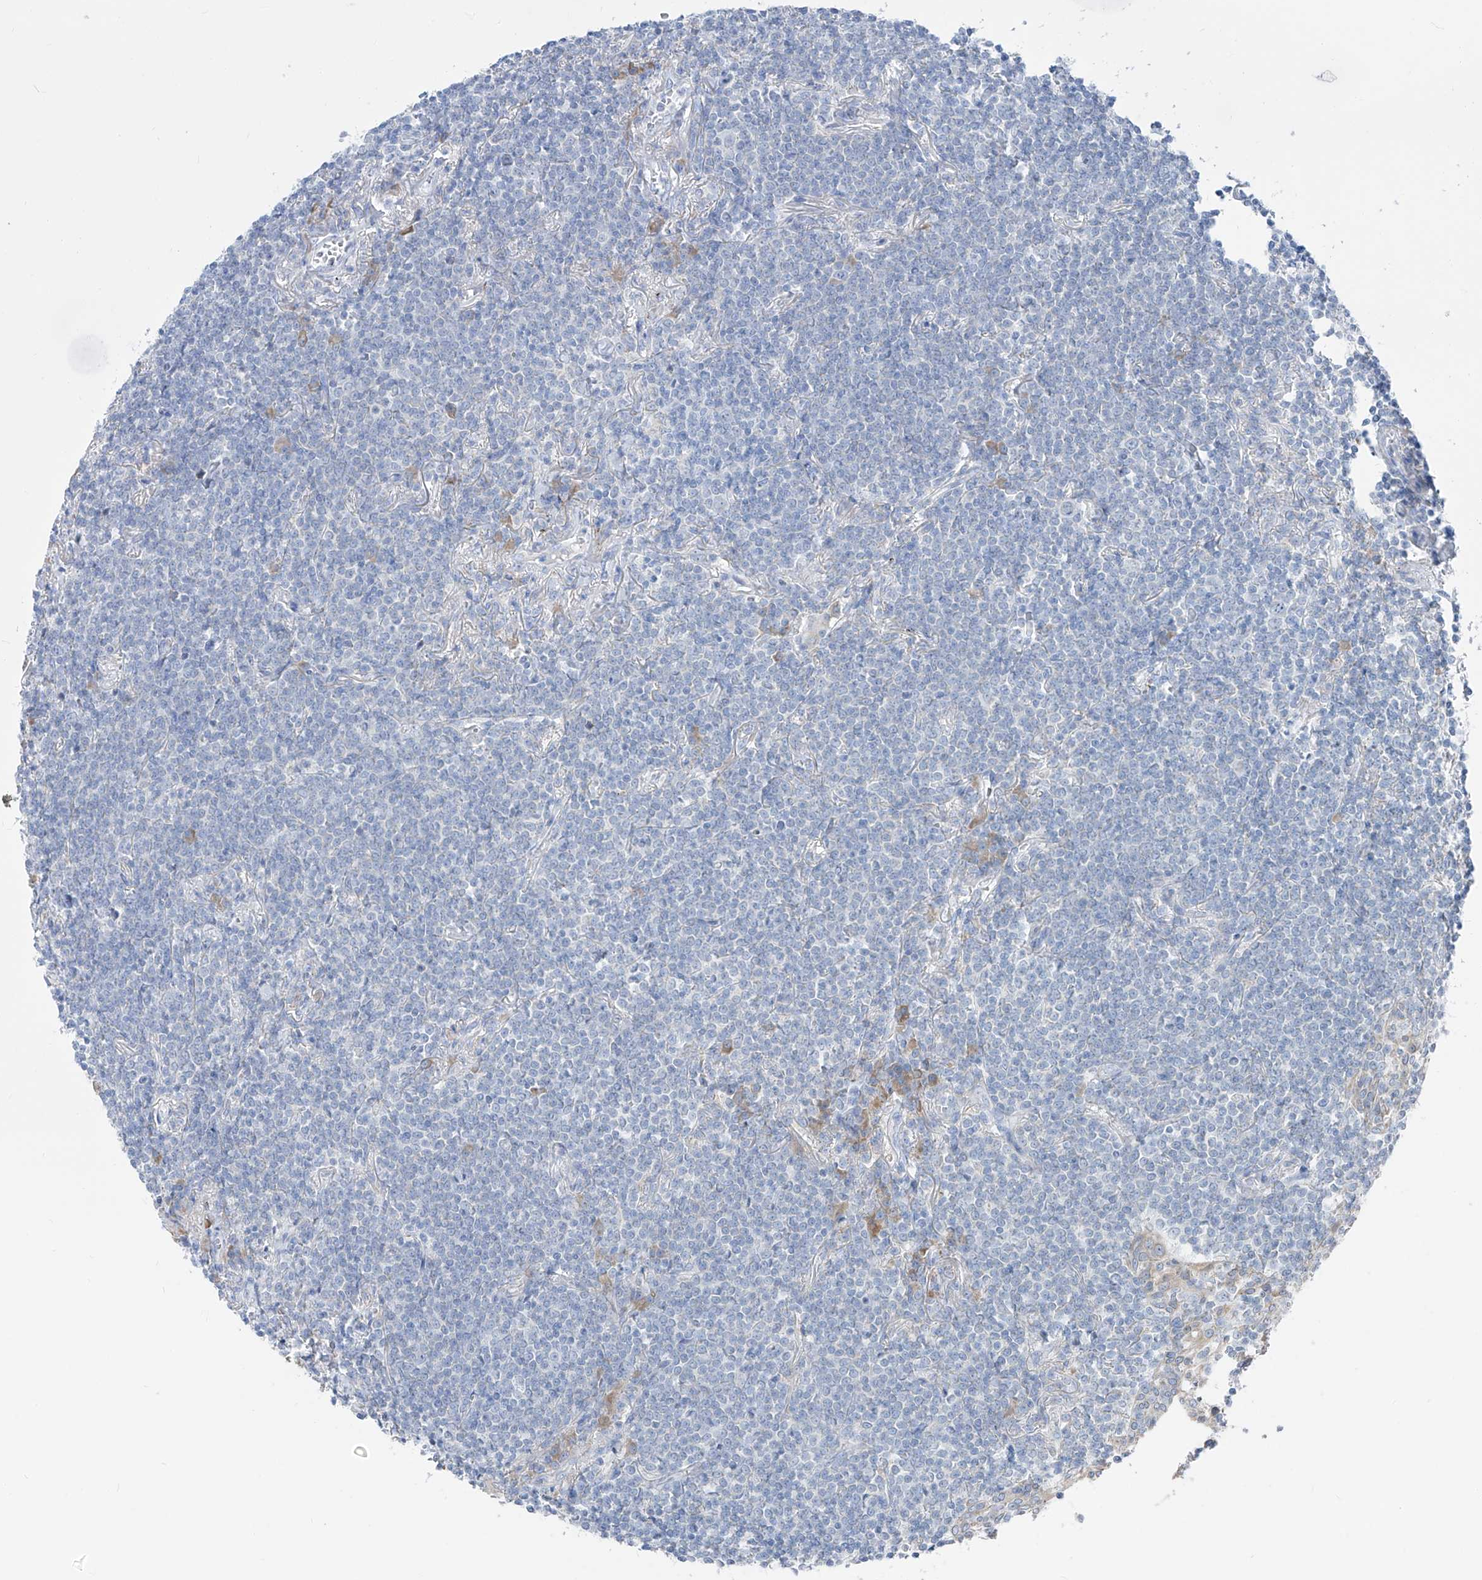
{"staining": {"intensity": "negative", "quantity": "none", "location": "none"}, "tissue": "lymphoma", "cell_type": "Tumor cells", "image_type": "cancer", "snomed": [{"axis": "morphology", "description": "Malignant lymphoma, non-Hodgkin's type, Low grade"}, {"axis": "topography", "description": "Lung"}], "caption": "This is a histopathology image of immunohistochemistry (IHC) staining of malignant lymphoma, non-Hodgkin's type (low-grade), which shows no positivity in tumor cells. Brightfield microscopy of IHC stained with DAB (brown) and hematoxylin (blue), captured at high magnification.", "gene": "UFL1", "patient": {"sex": "female", "age": 71}}